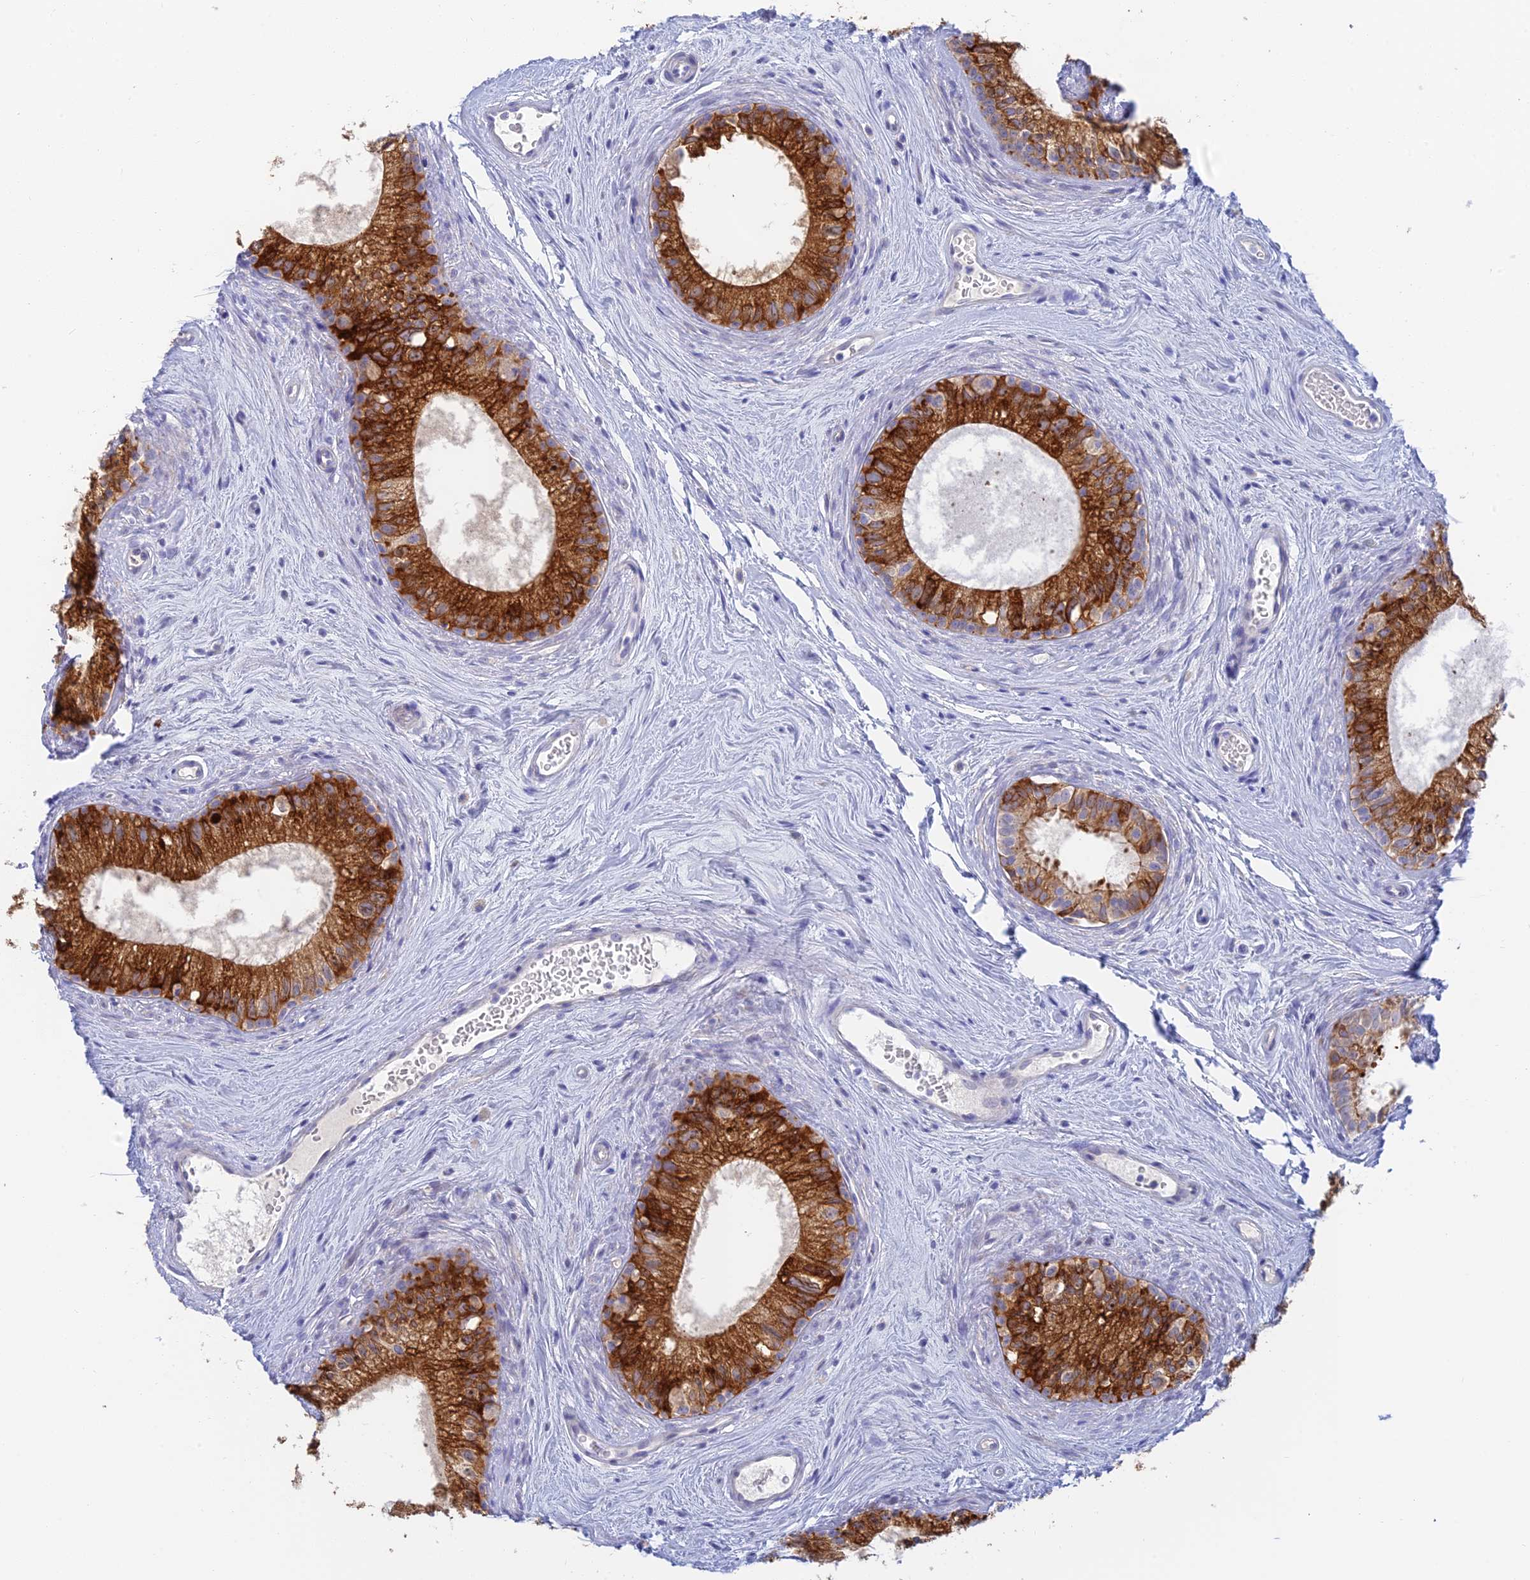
{"staining": {"intensity": "strong", "quantity": ">75%", "location": "cytoplasmic/membranous"}, "tissue": "epididymis", "cell_type": "Glandular cells", "image_type": "normal", "snomed": [{"axis": "morphology", "description": "Normal tissue, NOS"}, {"axis": "topography", "description": "Epididymis"}], "caption": "IHC micrograph of normal epididymis stained for a protein (brown), which exhibits high levels of strong cytoplasmic/membranous positivity in approximately >75% of glandular cells.", "gene": "CEP152", "patient": {"sex": "male", "age": 71}}